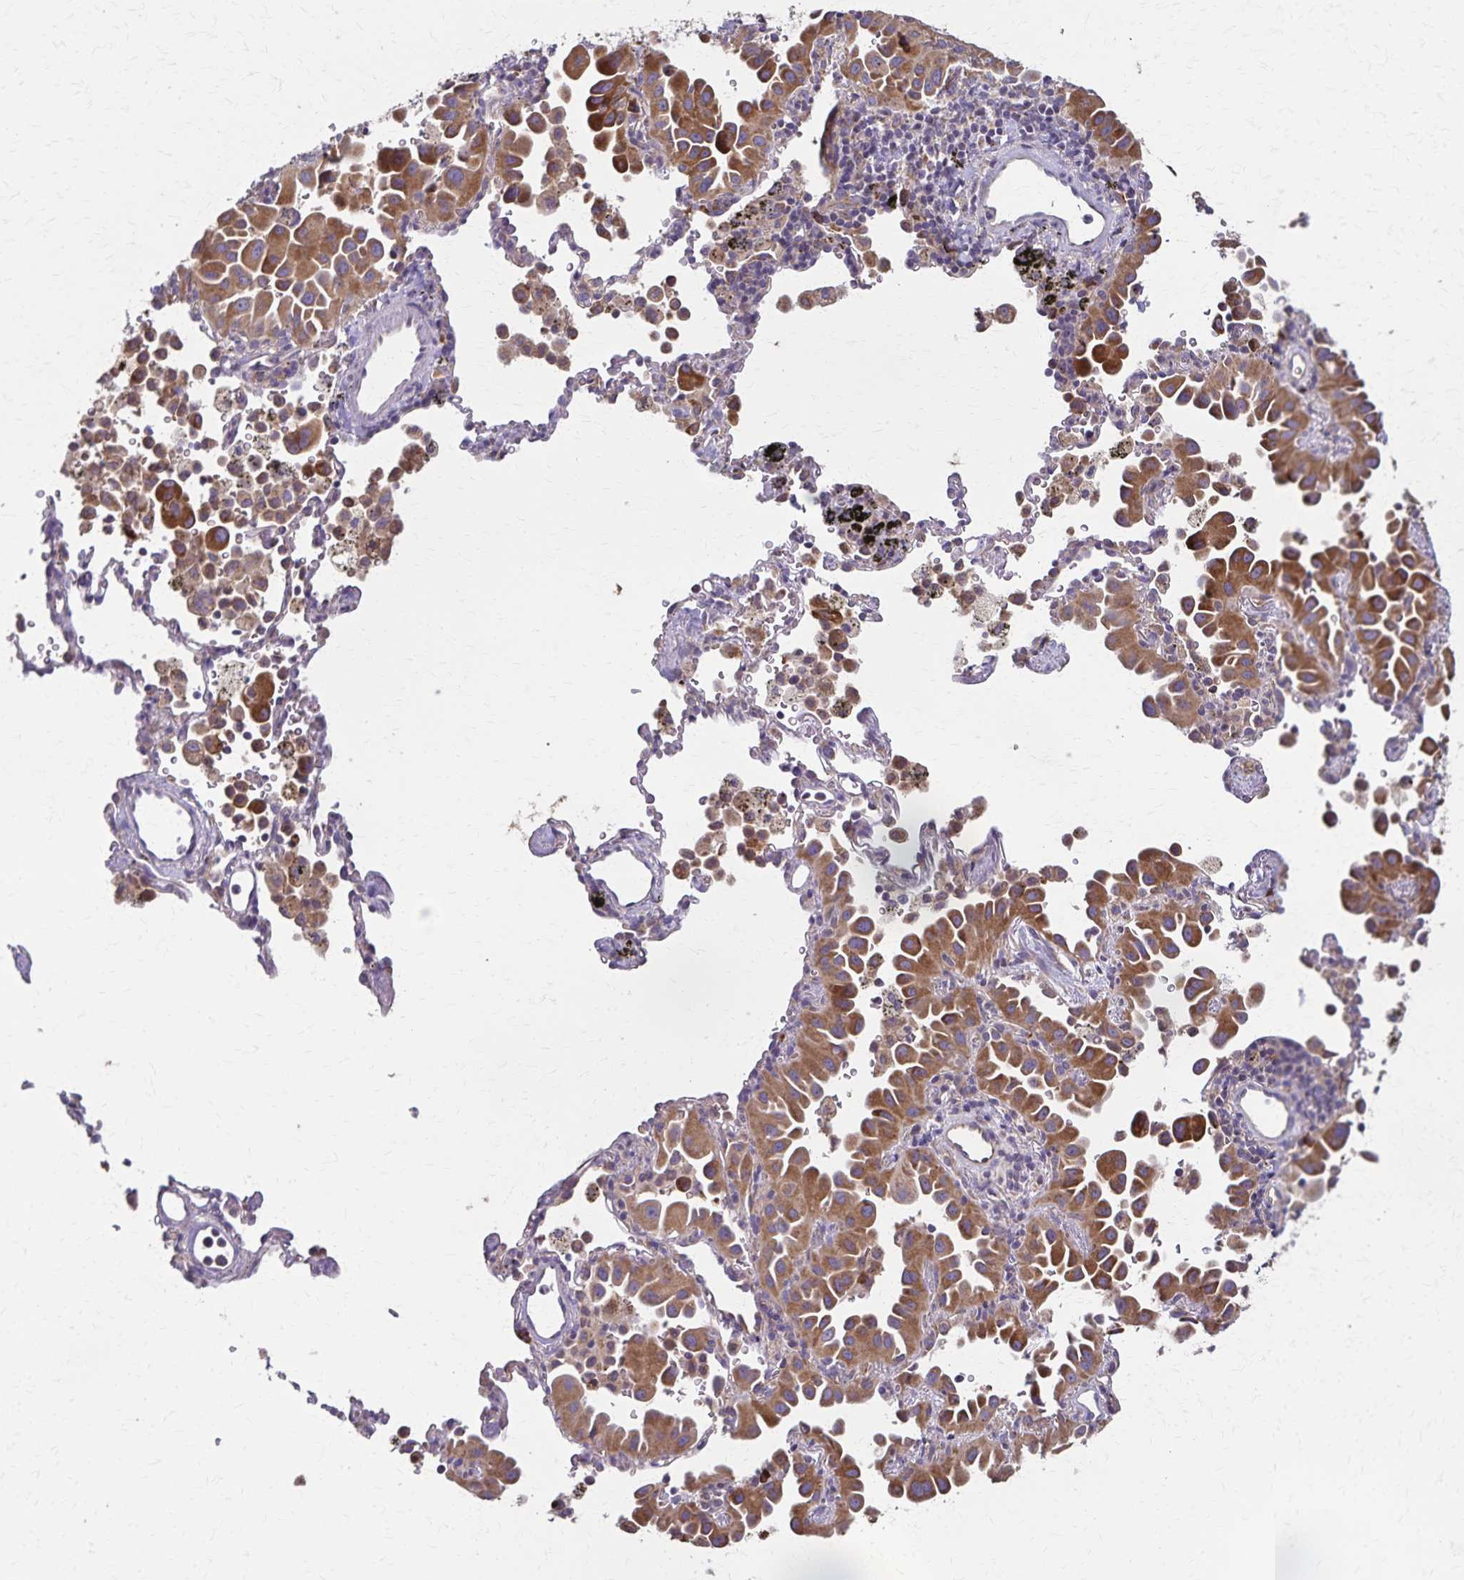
{"staining": {"intensity": "strong", "quantity": ">75%", "location": "cytoplasmic/membranous"}, "tissue": "lung cancer", "cell_type": "Tumor cells", "image_type": "cancer", "snomed": [{"axis": "morphology", "description": "Adenocarcinoma, NOS"}, {"axis": "topography", "description": "Lung"}], "caption": "An immunohistochemistry photomicrograph of tumor tissue is shown. Protein staining in brown labels strong cytoplasmic/membranous positivity in lung cancer within tumor cells.", "gene": "RNF10", "patient": {"sex": "male", "age": 68}}